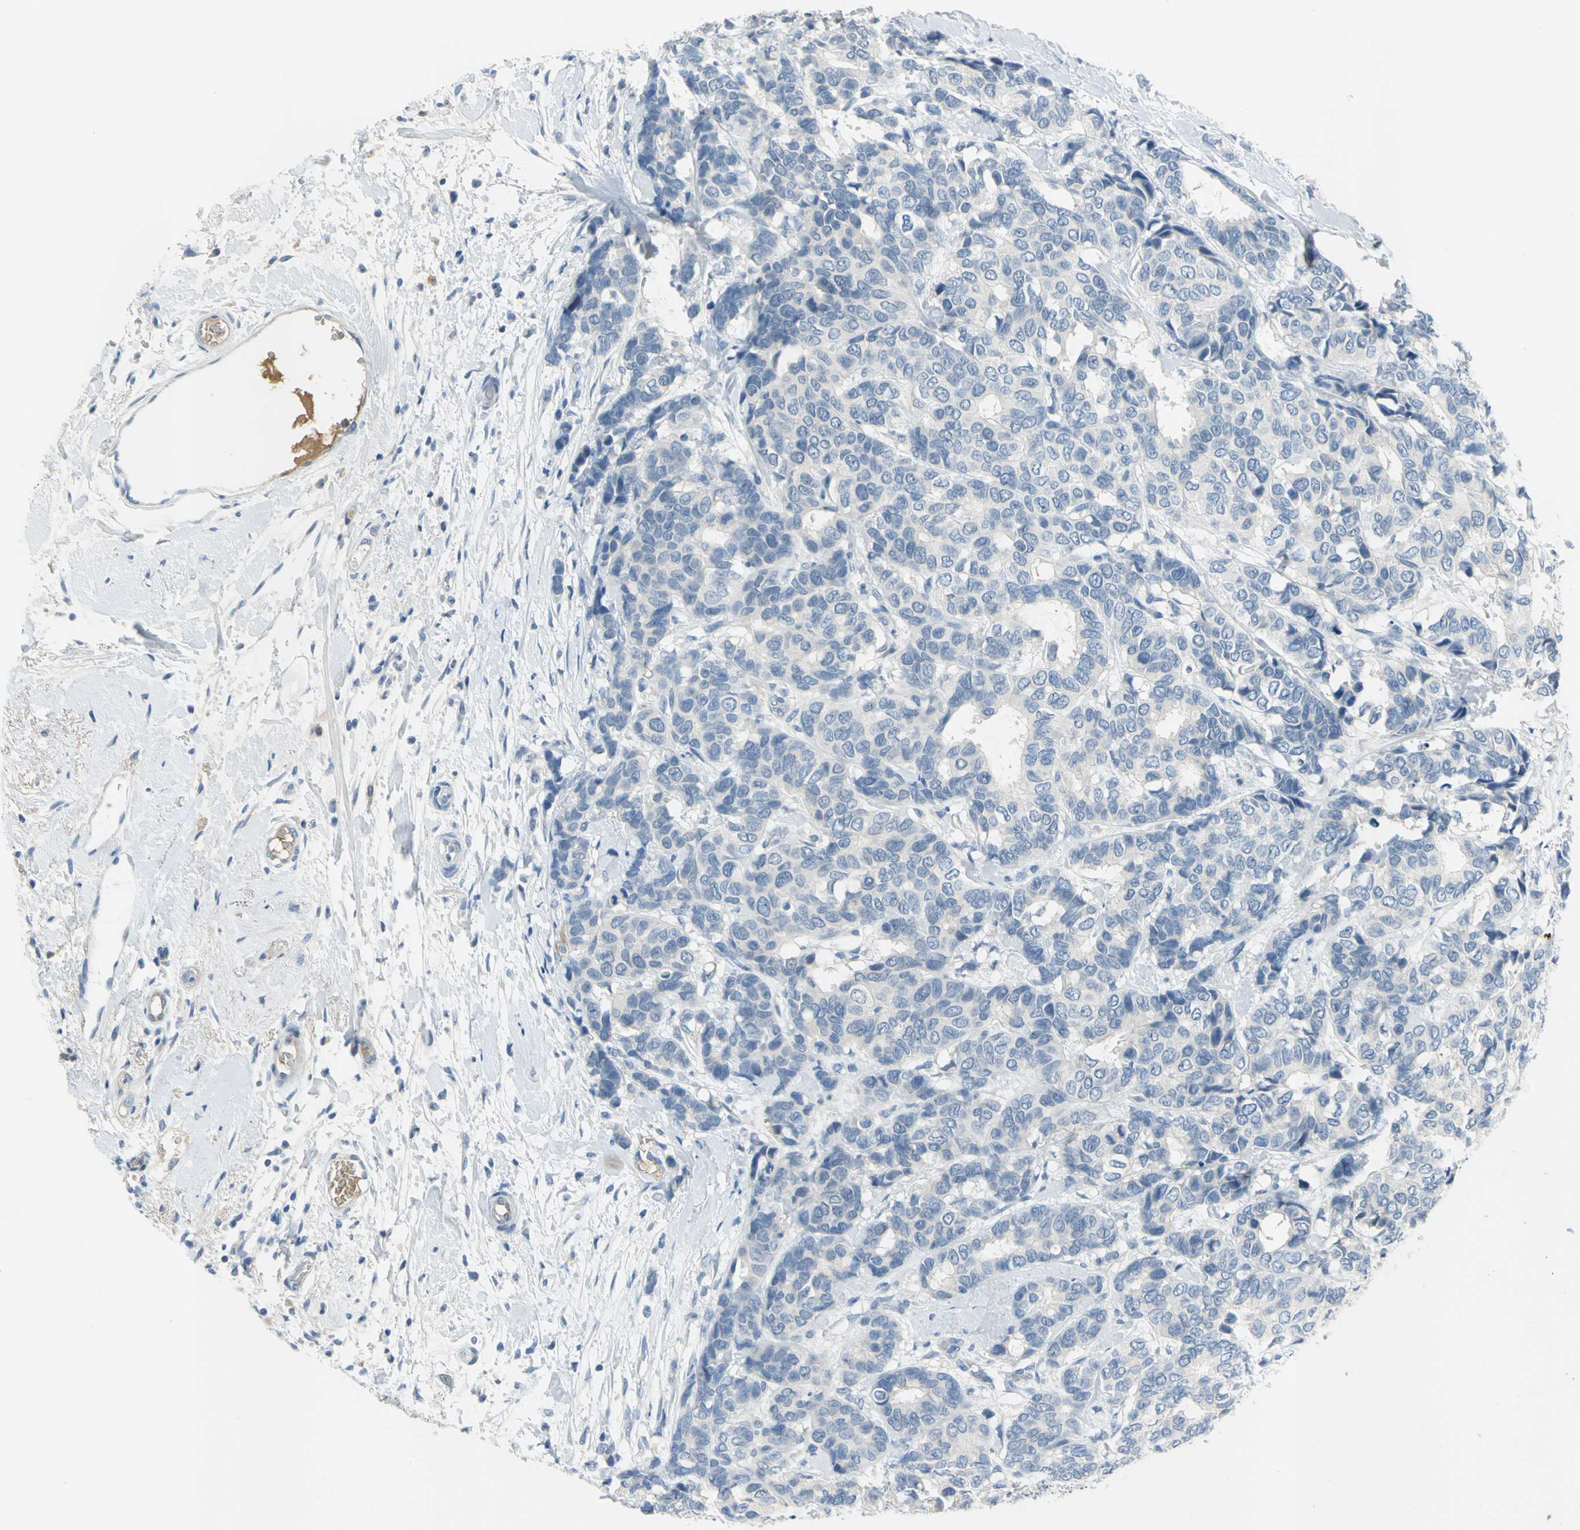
{"staining": {"intensity": "negative", "quantity": "none", "location": "none"}, "tissue": "breast cancer", "cell_type": "Tumor cells", "image_type": "cancer", "snomed": [{"axis": "morphology", "description": "Duct carcinoma"}, {"axis": "topography", "description": "Breast"}], "caption": "The immunohistochemistry (IHC) micrograph has no significant positivity in tumor cells of breast infiltrating ductal carcinoma tissue. Brightfield microscopy of IHC stained with DAB (brown) and hematoxylin (blue), captured at high magnification.", "gene": "ZIC1", "patient": {"sex": "female", "age": 87}}